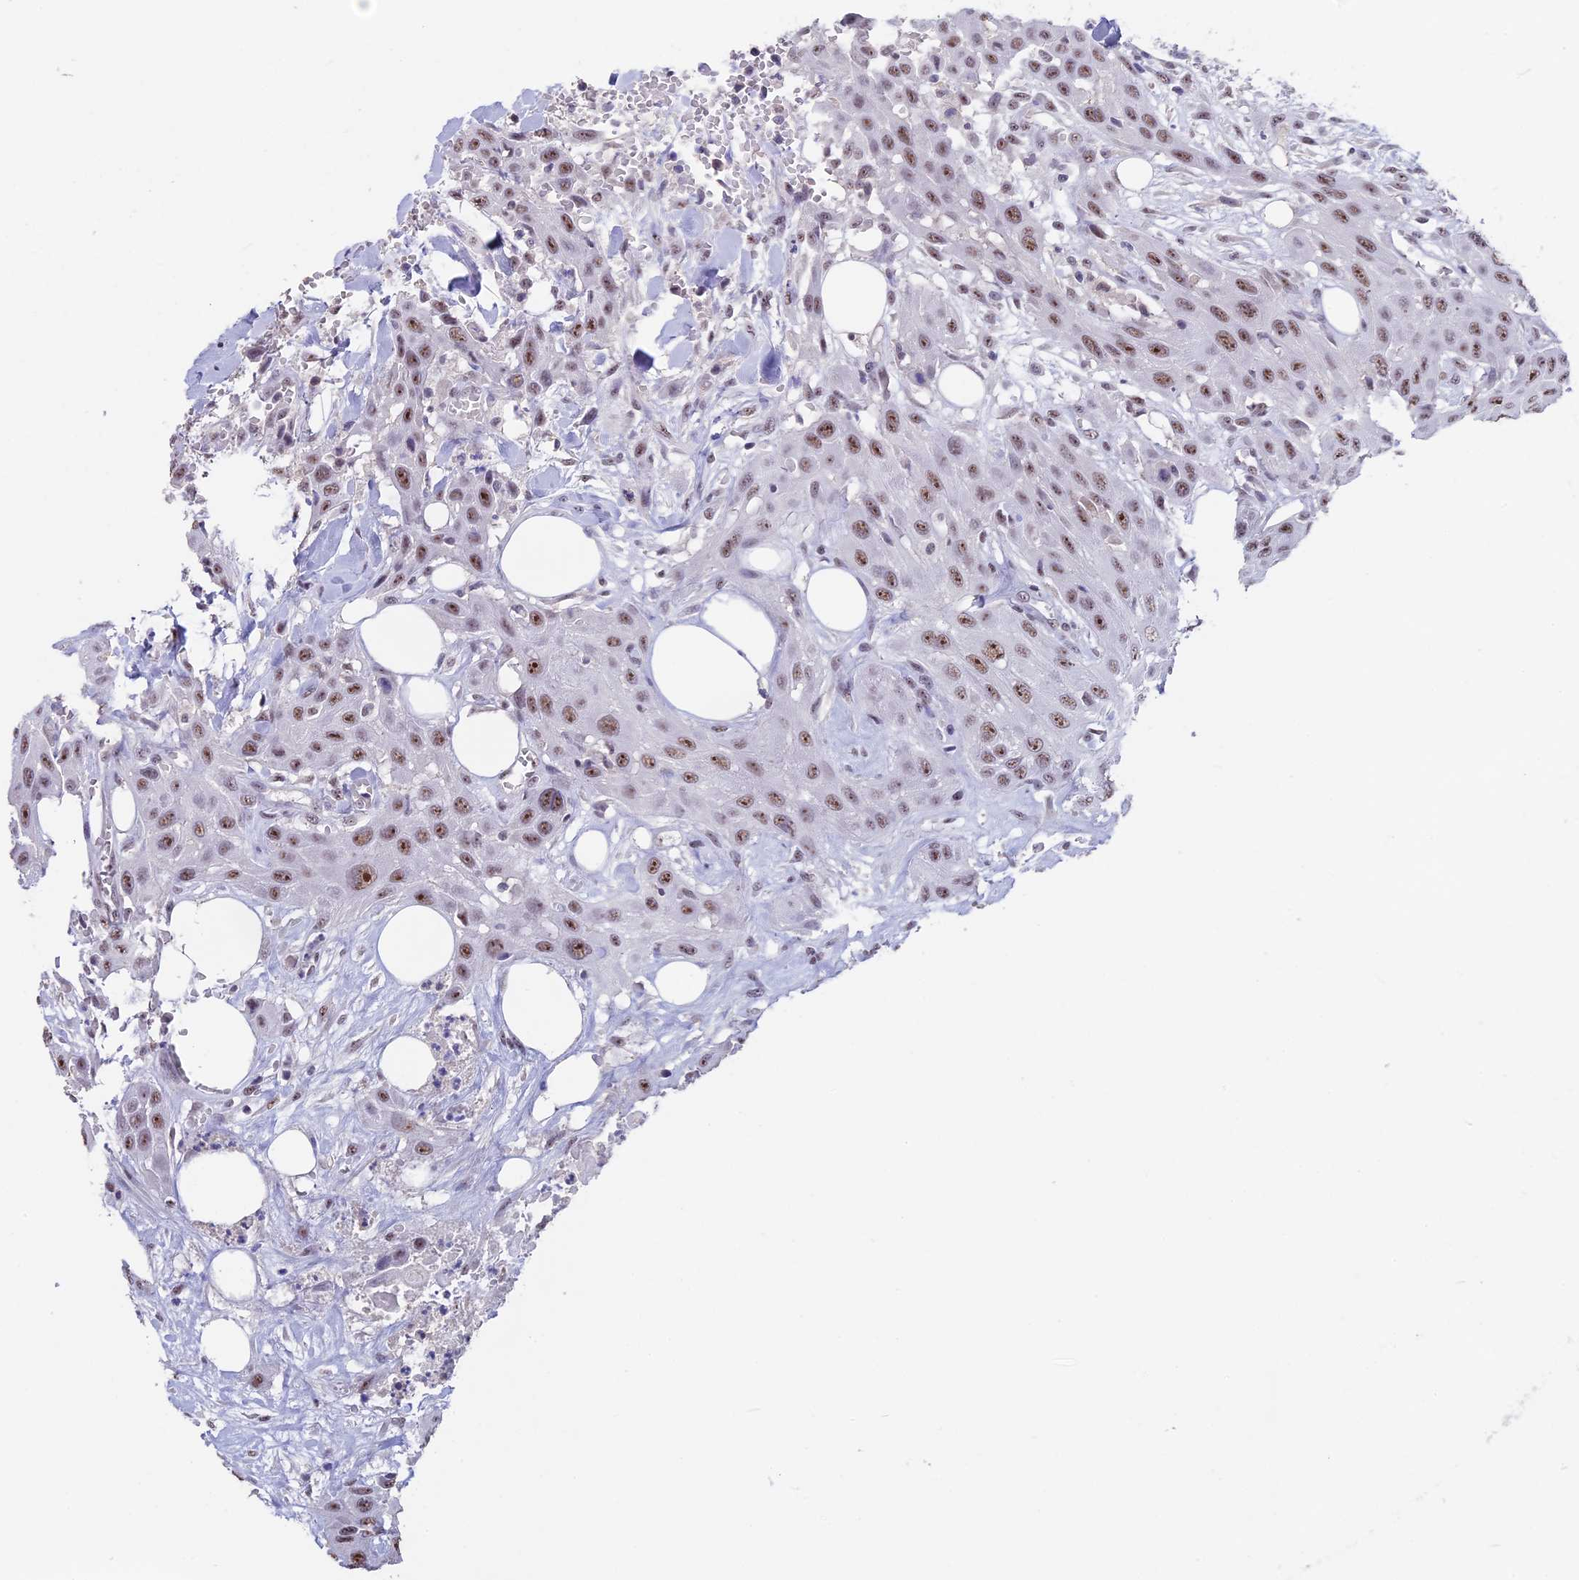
{"staining": {"intensity": "moderate", "quantity": ">75%", "location": "nuclear"}, "tissue": "head and neck cancer", "cell_type": "Tumor cells", "image_type": "cancer", "snomed": [{"axis": "morphology", "description": "Squamous cell carcinoma, NOS"}, {"axis": "topography", "description": "Head-Neck"}], "caption": "High-power microscopy captured an immunohistochemistry (IHC) photomicrograph of head and neck squamous cell carcinoma, revealing moderate nuclear staining in about >75% of tumor cells.", "gene": "SETD2", "patient": {"sex": "male", "age": 81}}